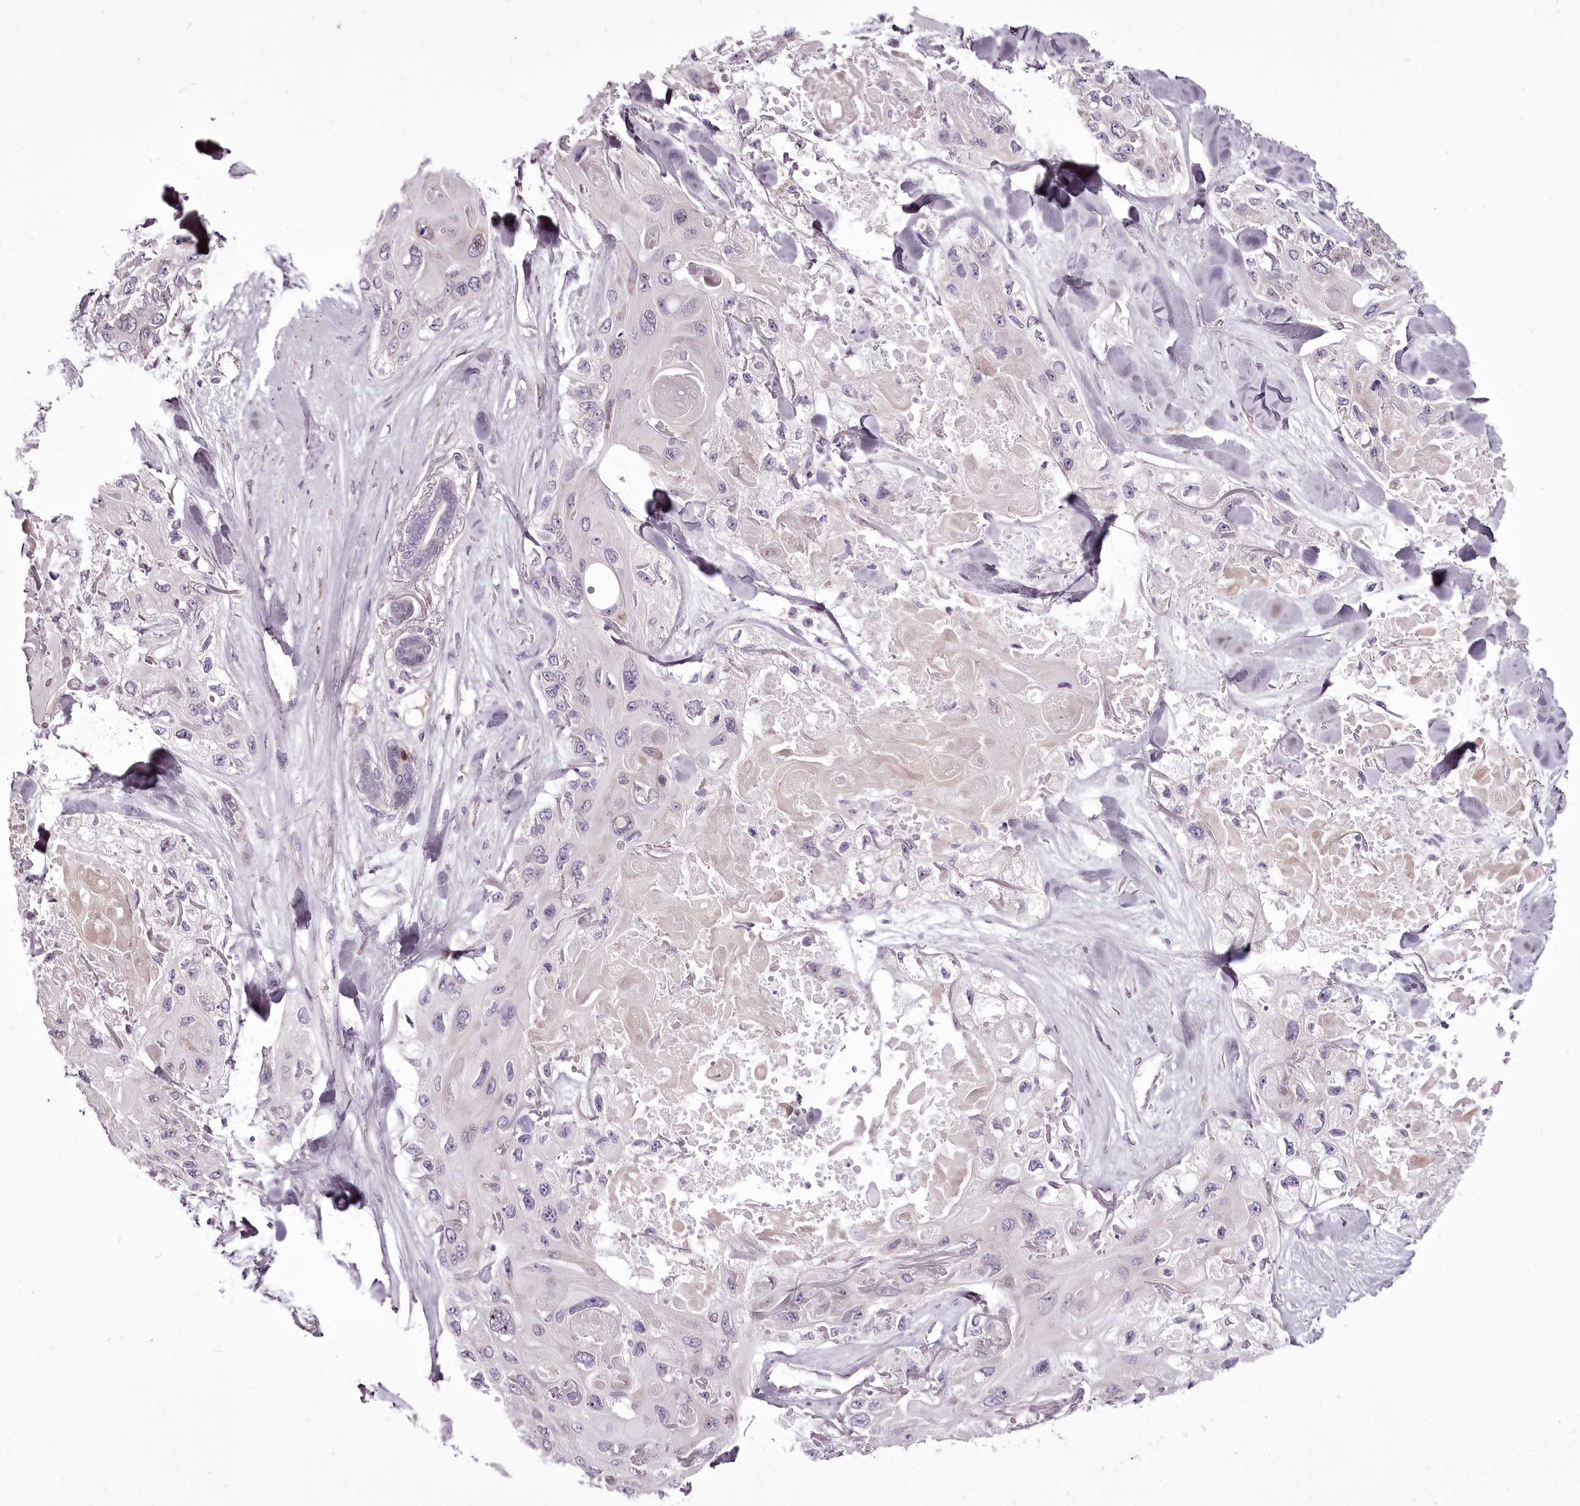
{"staining": {"intensity": "negative", "quantity": "none", "location": "none"}, "tissue": "skin cancer", "cell_type": "Tumor cells", "image_type": "cancer", "snomed": [{"axis": "morphology", "description": "Normal tissue, NOS"}, {"axis": "morphology", "description": "Squamous cell carcinoma, NOS"}, {"axis": "topography", "description": "Skin"}], "caption": "IHC photomicrograph of human squamous cell carcinoma (skin) stained for a protein (brown), which displays no expression in tumor cells.", "gene": "C1orf56", "patient": {"sex": "male", "age": 72}}